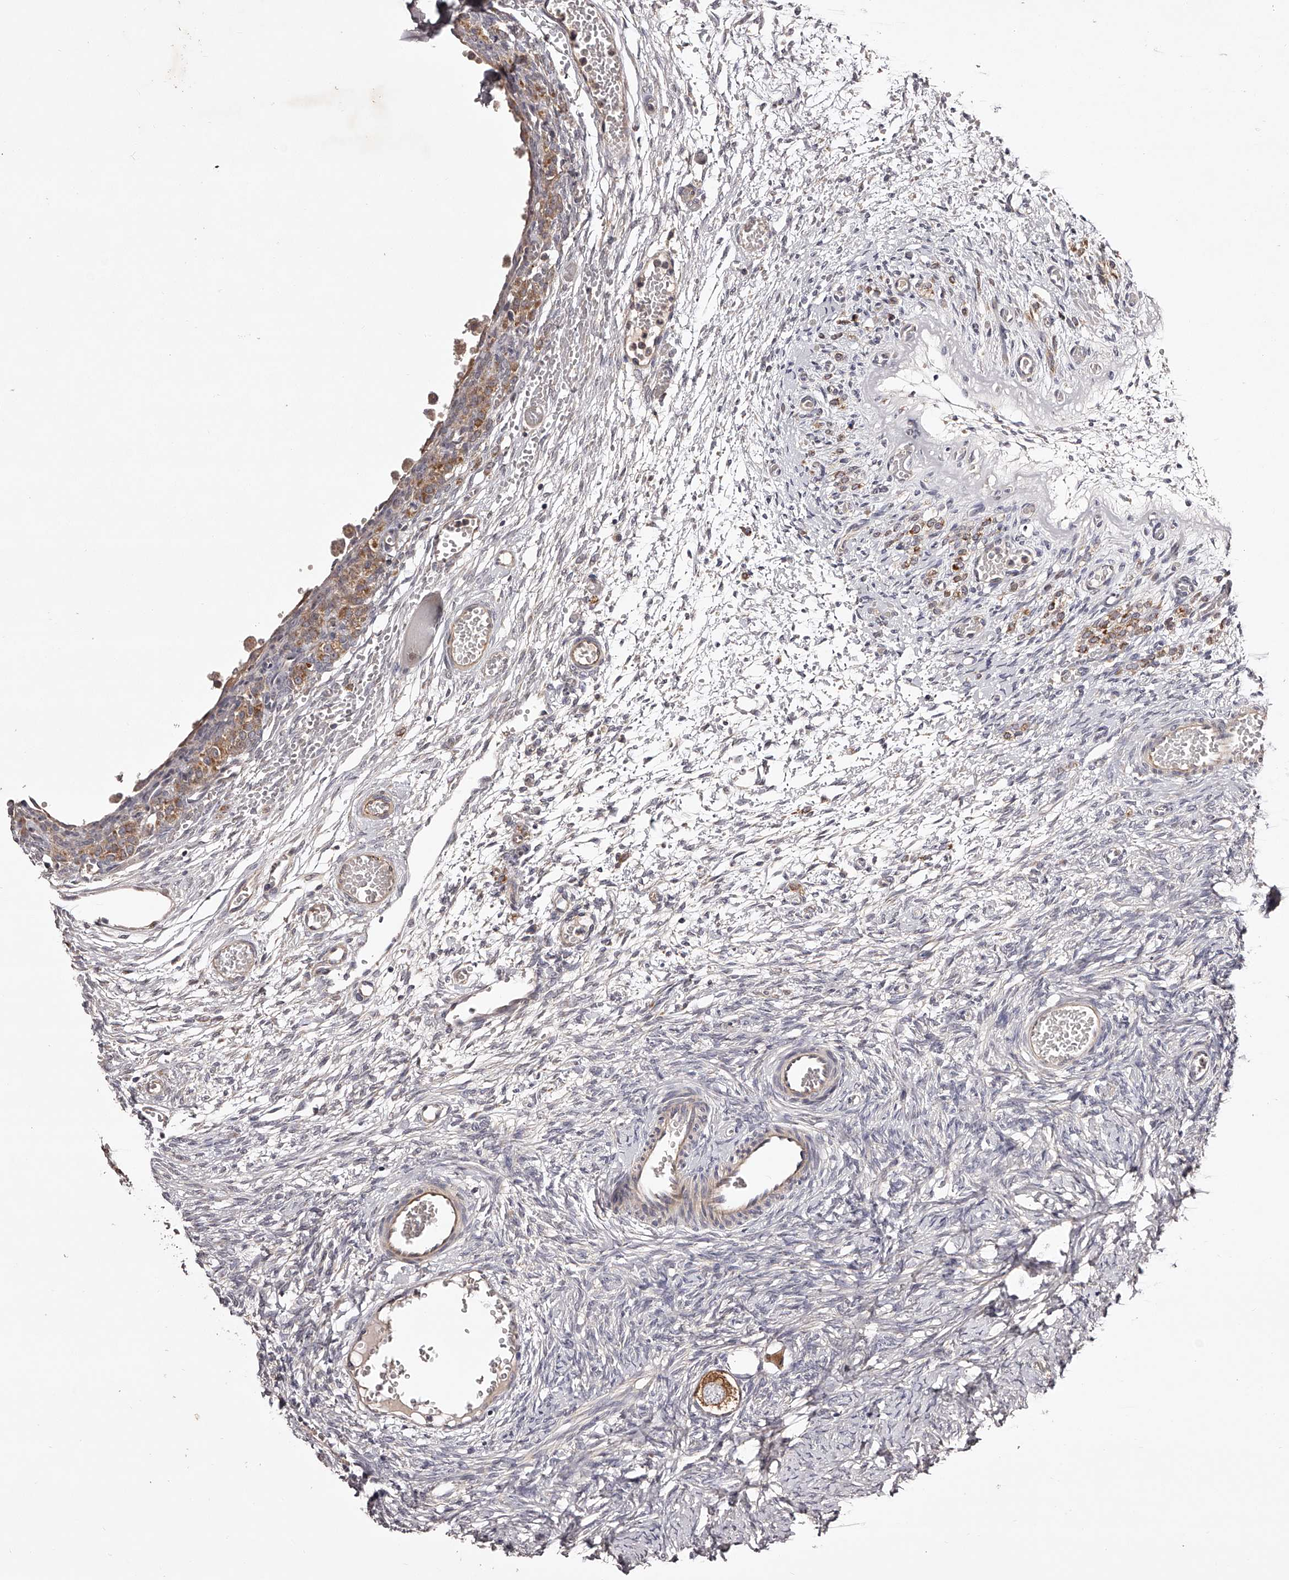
{"staining": {"intensity": "moderate", "quantity": ">75%", "location": "cytoplasmic/membranous"}, "tissue": "ovary", "cell_type": "Follicle cells", "image_type": "normal", "snomed": [{"axis": "morphology", "description": "Adenocarcinoma, NOS"}, {"axis": "topography", "description": "Endometrium"}], "caption": "Ovary stained with immunohistochemistry reveals moderate cytoplasmic/membranous staining in about >75% of follicle cells. (brown staining indicates protein expression, while blue staining denotes nuclei).", "gene": "ODF2L", "patient": {"sex": "female", "age": 32}}